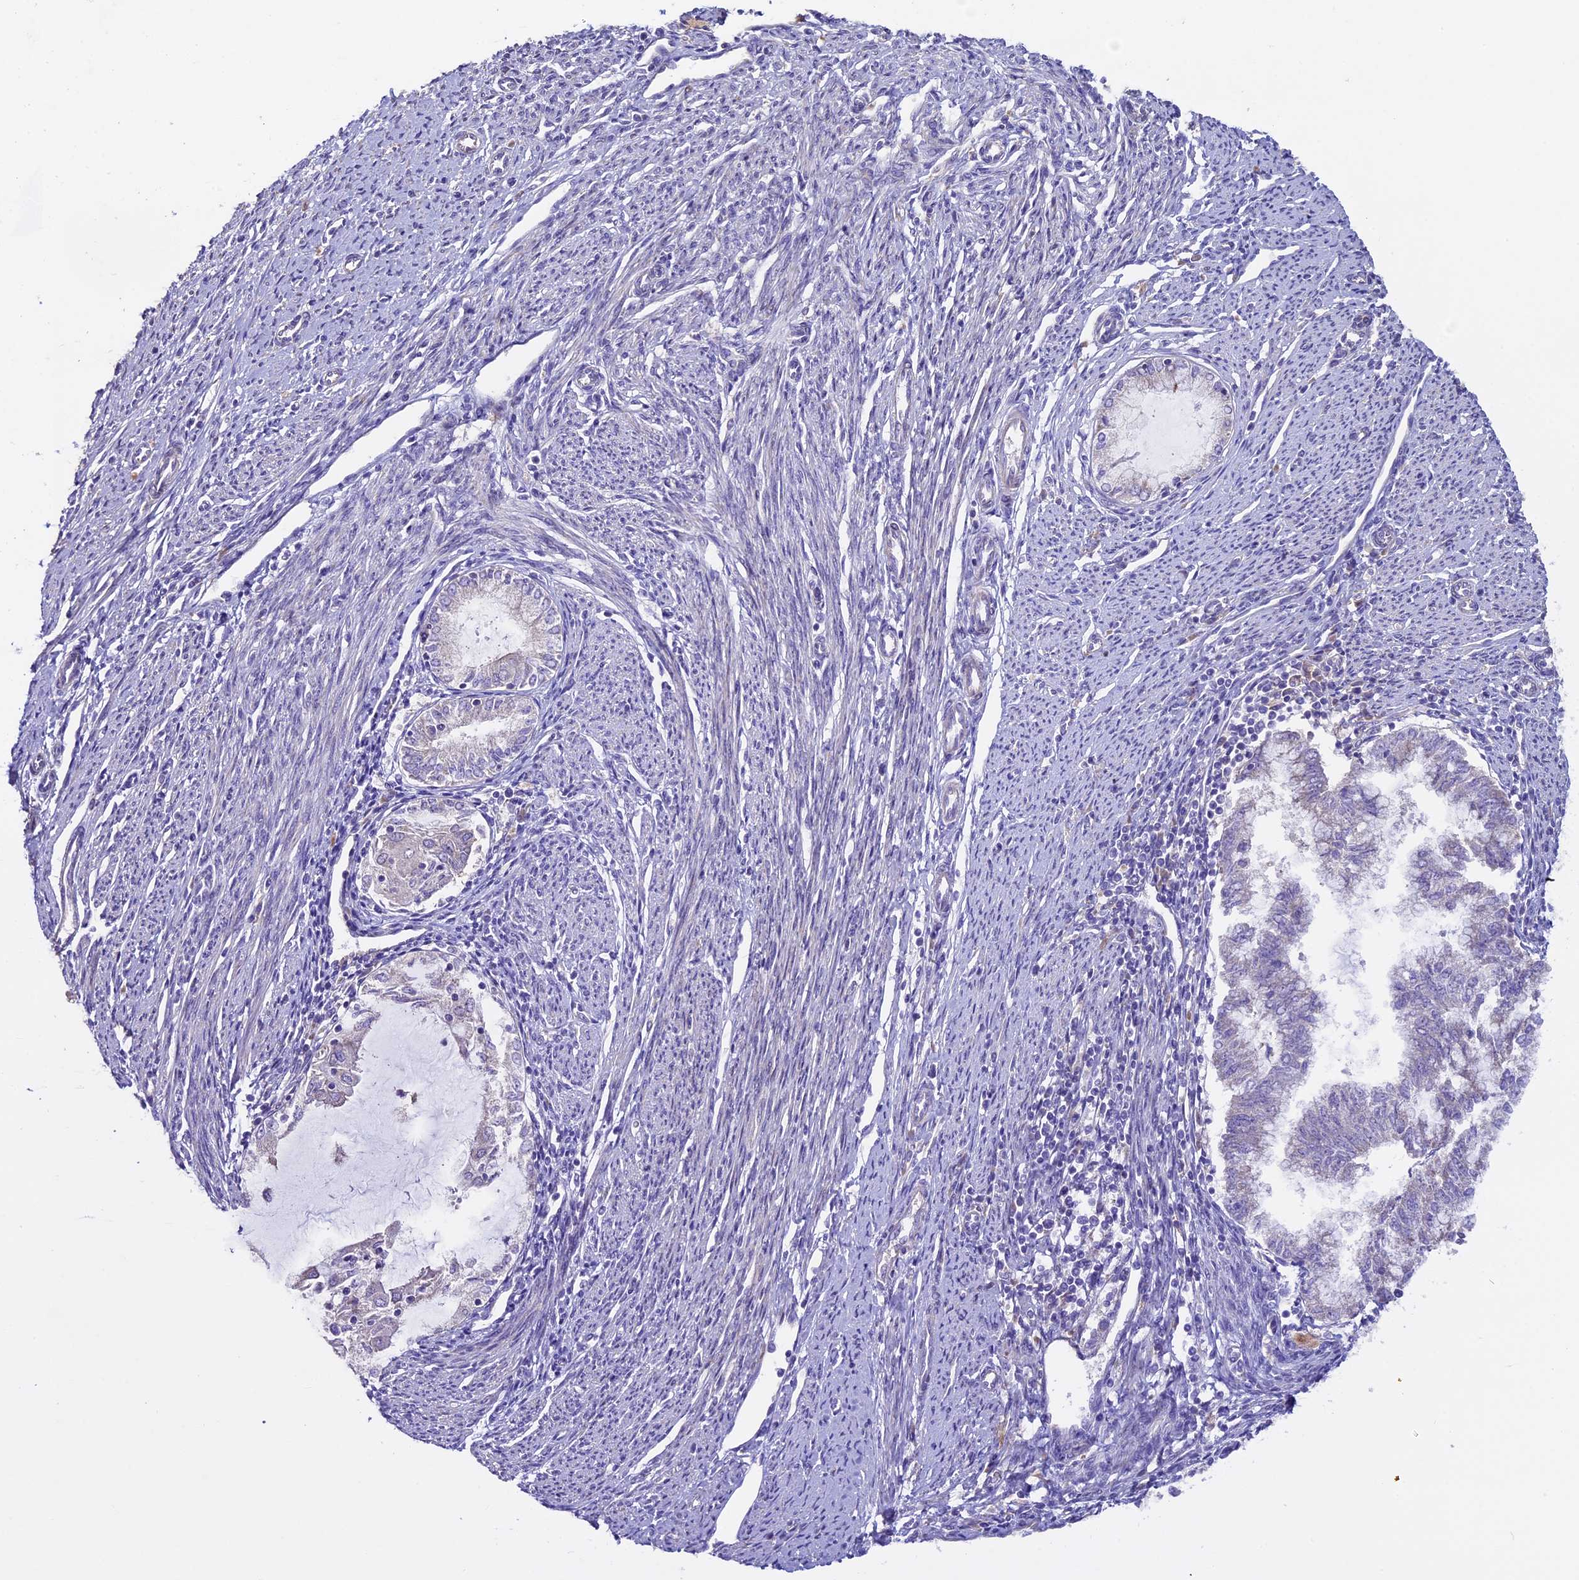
{"staining": {"intensity": "negative", "quantity": "none", "location": "none"}, "tissue": "endometrial cancer", "cell_type": "Tumor cells", "image_type": "cancer", "snomed": [{"axis": "morphology", "description": "Adenocarcinoma, NOS"}, {"axis": "topography", "description": "Endometrium"}], "caption": "Human adenocarcinoma (endometrial) stained for a protein using IHC exhibits no positivity in tumor cells.", "gene": "SPIRE1", "patient": {"sex": "female", "age": 79}}